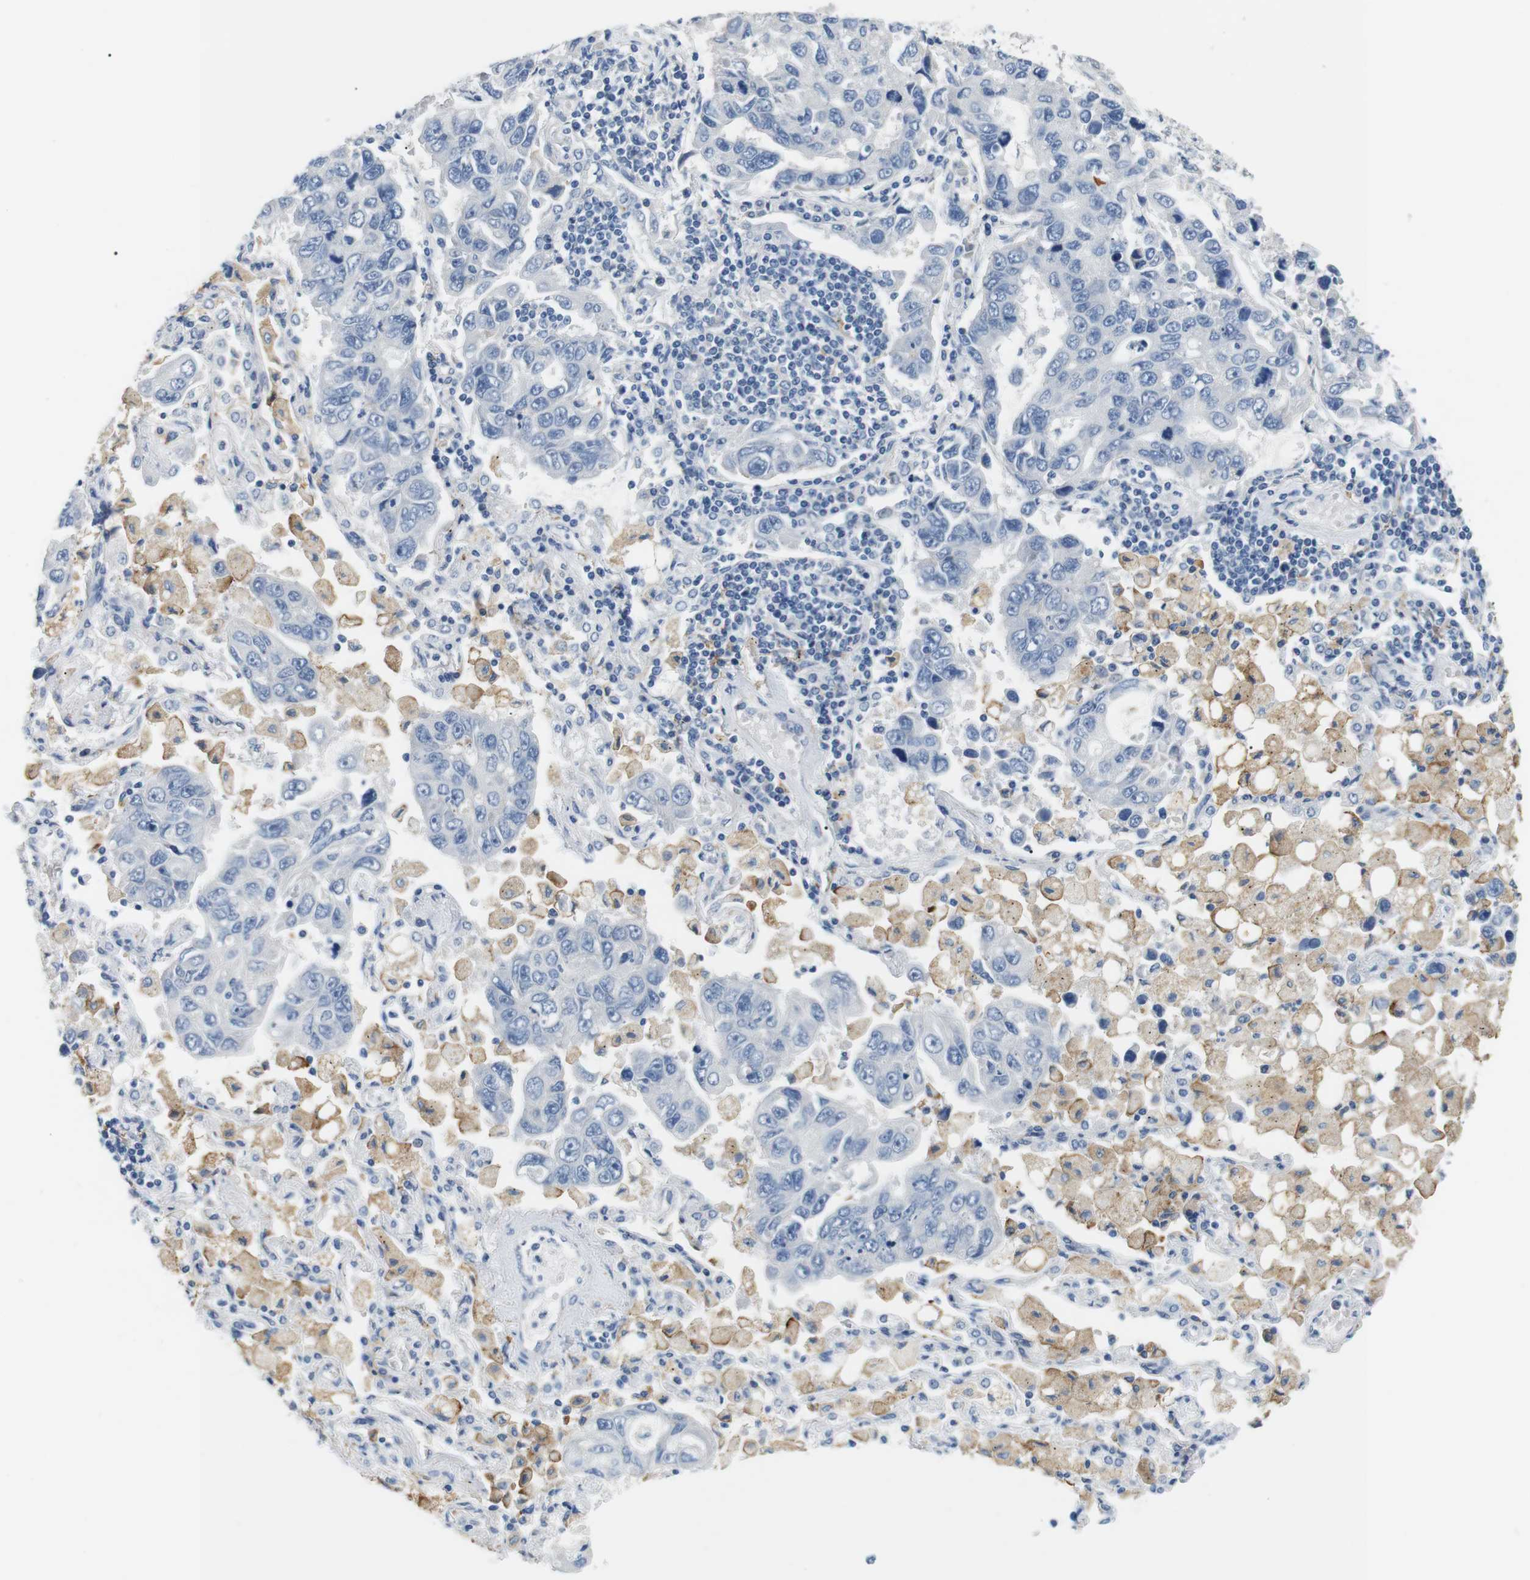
{"staining": {"intensity": "negative", "quantity": "none", "location": "none"}, "tissue": "lung cancer", "cell_type": "Tumor cells", "image_type": "cancer", "snomed": [{"axis": "morphology", "description": "Adenocarcinoma, NOS"}, {"axis": "topography", "description": "Lung"}], "caption": "Image shows no significant protein staining in tumor cells of adenocarcinoma (lung).", "gene": "FCGRT", "patient": {"sex": "male", "age": 64}}